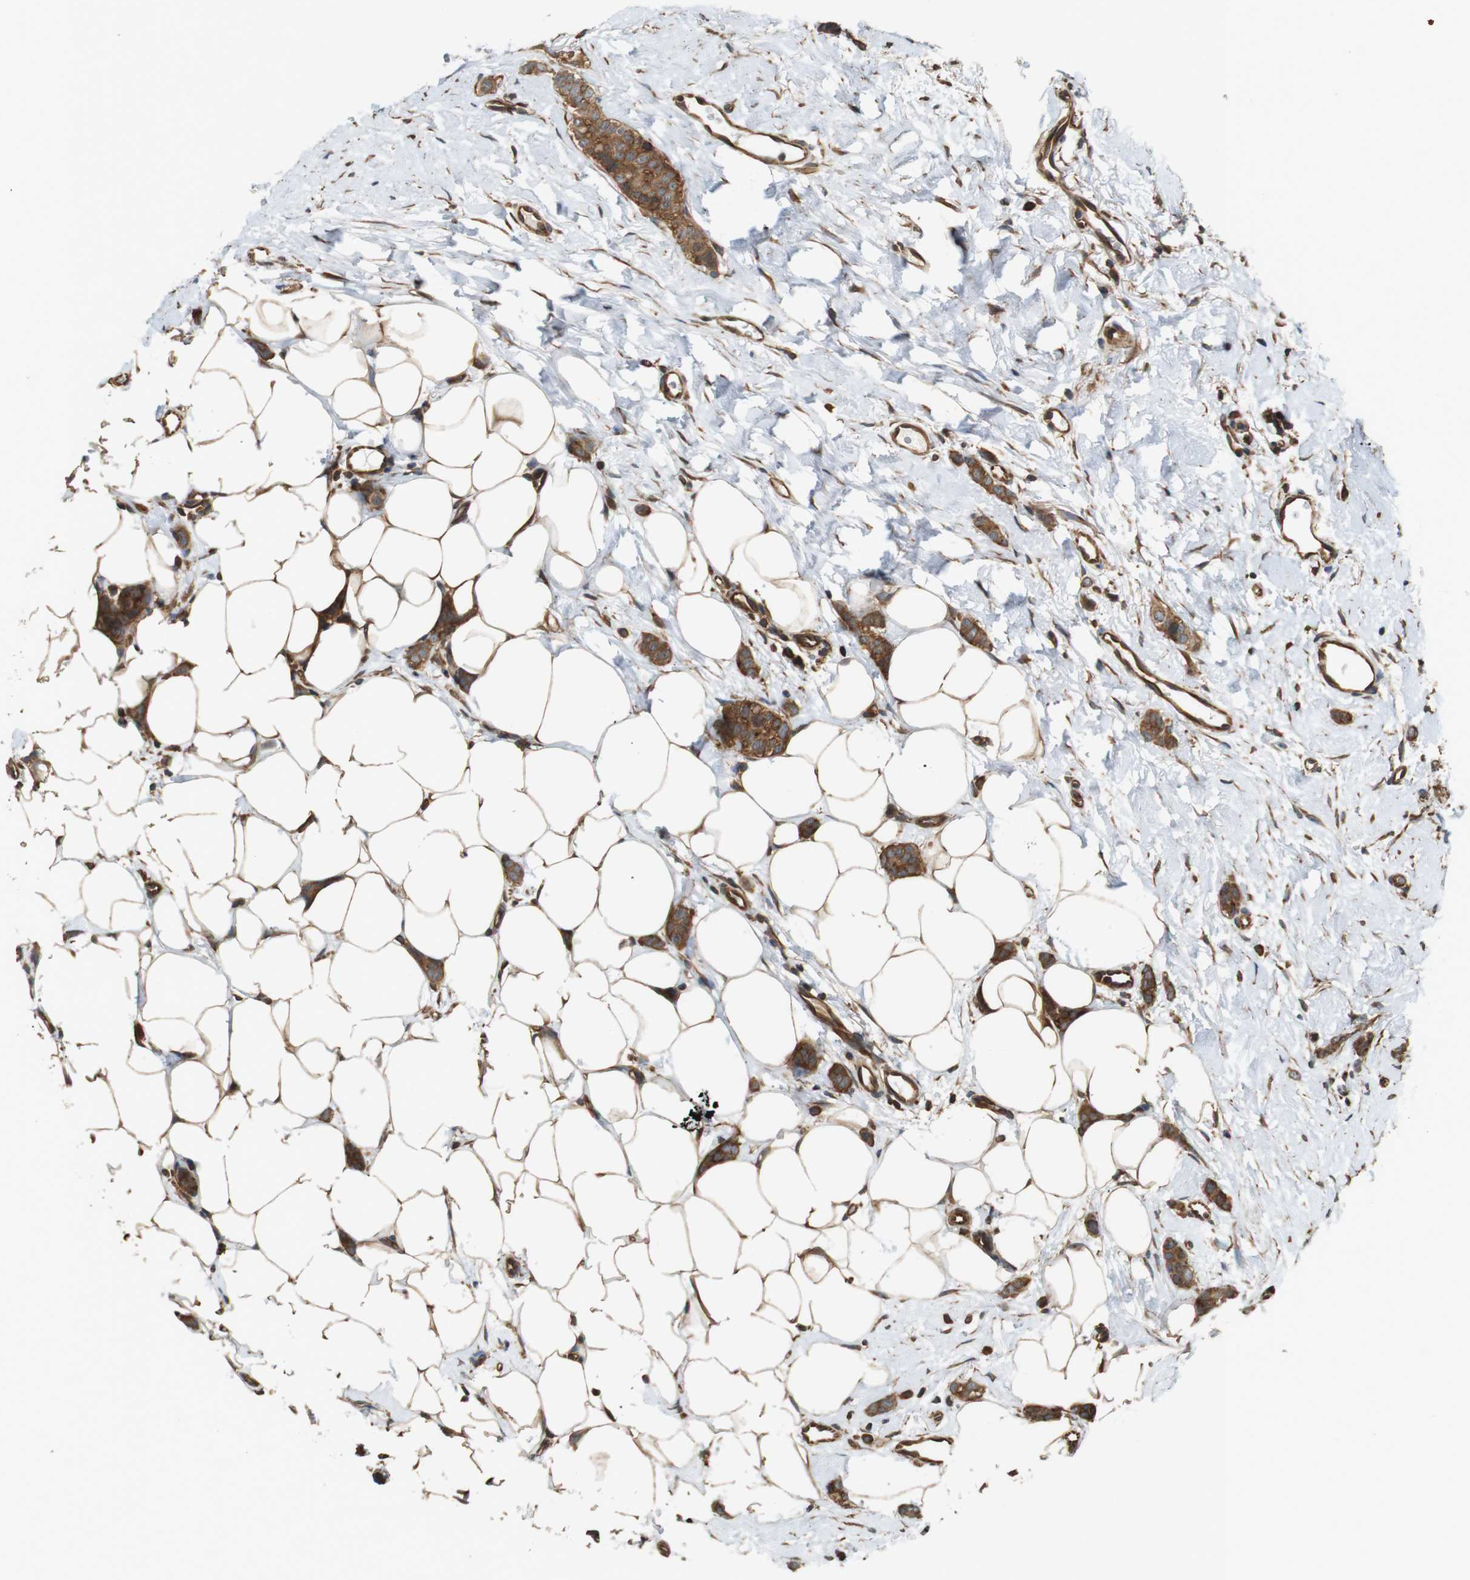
{"staining": {"intensity": "moderate", "quantity": ">75%", "location": "cytoplasmic/membranous"}, "tissue": "breast cancer", "cell_type": "Tumor cells", "image_type": "cancer", "snomed": [{"axis": "morphology", "description": "Lobular carcinoma"}, {"axis": "topography", "description": "Skin"}, {"axis": "topography", "description": "Breast"}], "caption": "The histopathology image demonstrates a brown stain indicating the presence of a protein in the cytoplasmic/membranous of tumor cells in breast cancer.", "gene": "PA2G4", "patient": {"sex": "female", "age": 46}}